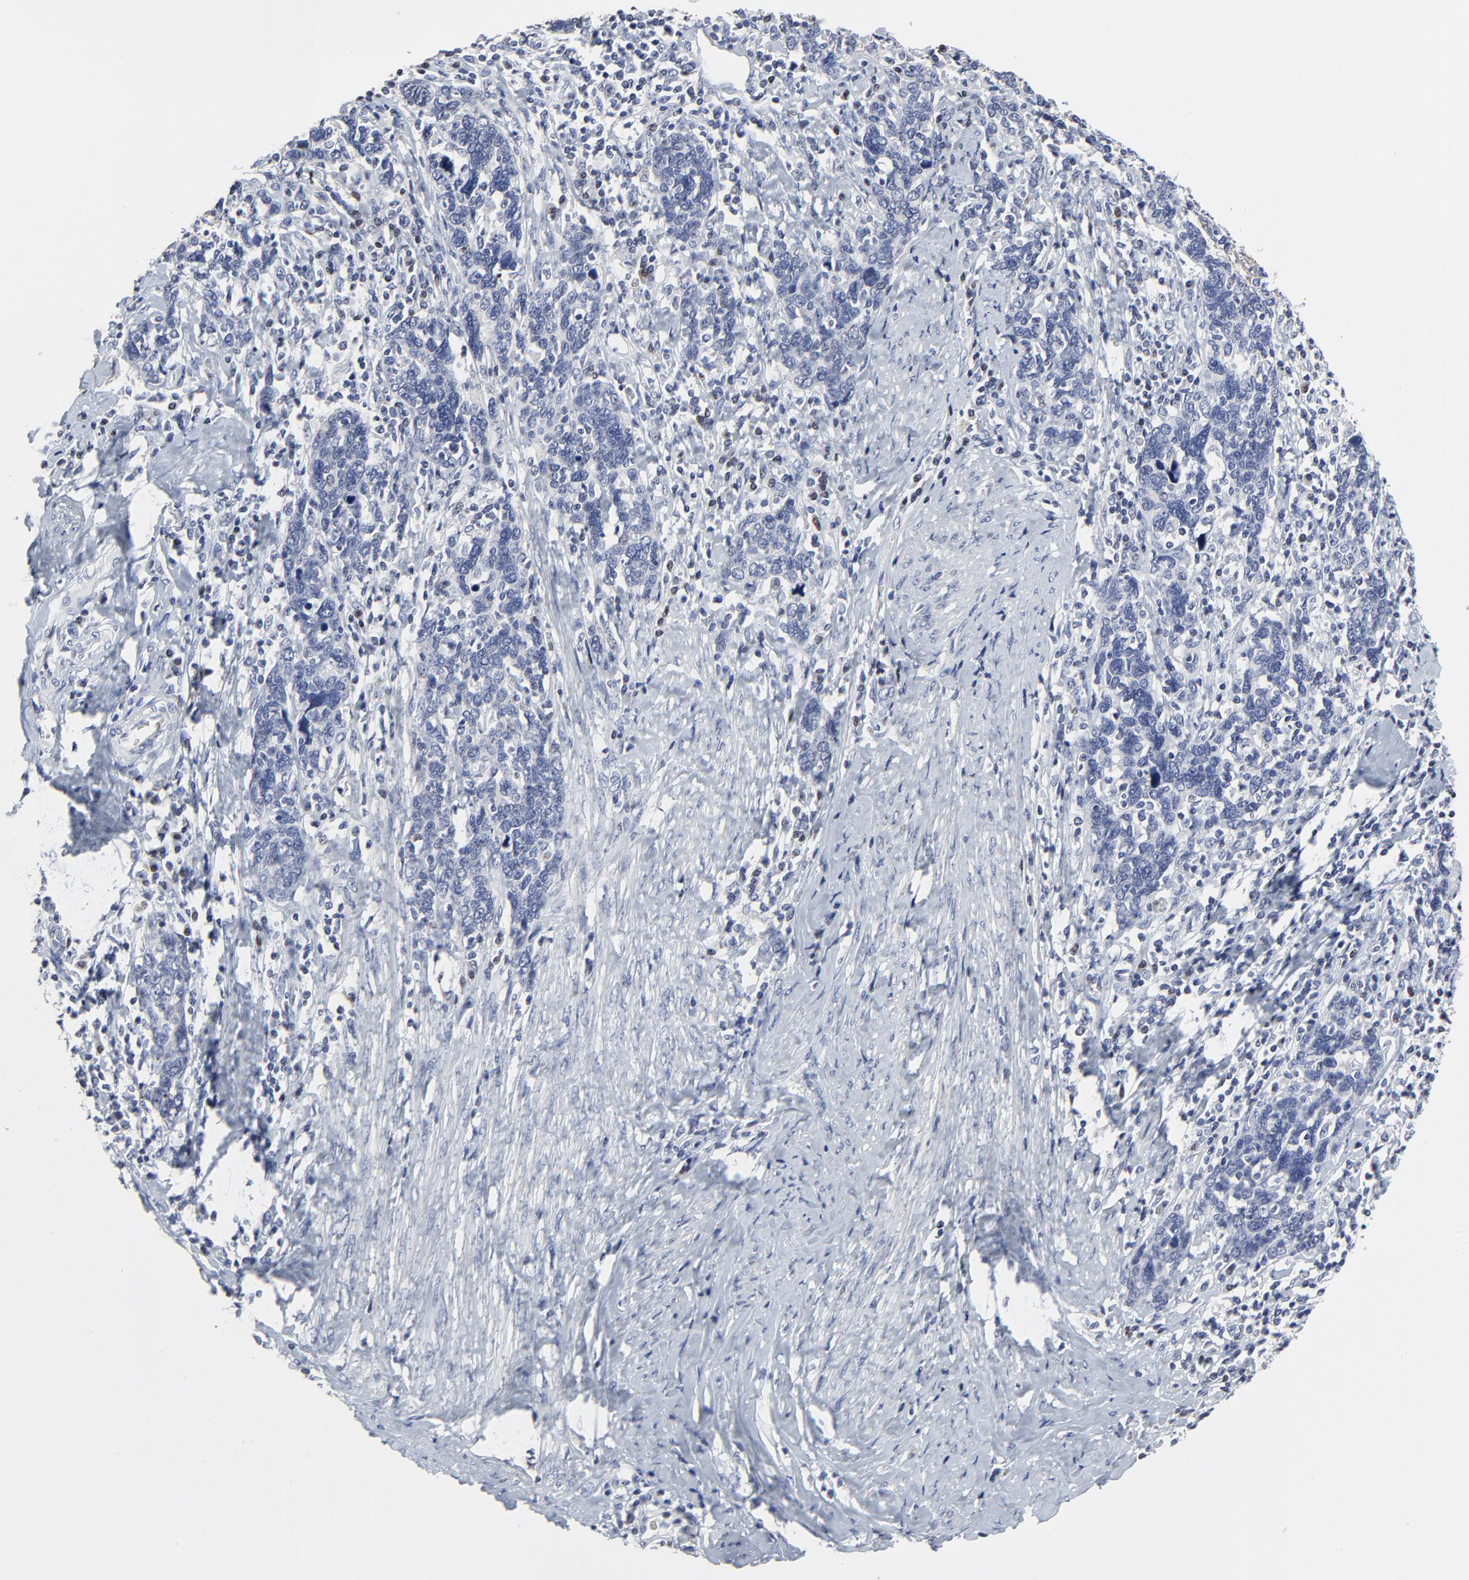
{"staining": {"intensity": "negative", "quantity": "none", "location": "none"}, "tissue": "cervical cancer", "cell_type": "Tumor cells", "image_type": "cancer", "snomed": [{"axis": "morphology", "description": "Squamous cell carcinoma, NOS"}, {"axis": "topography", "description": "Cervix"}], "caption": "Immunohistochemistry (IHC) histopathology image of cervical cancer stained for a protein (brown), which shows no staining in tumor cells.", "gene": "LNX1", "patient": {"sex": "female", "age": 41}}